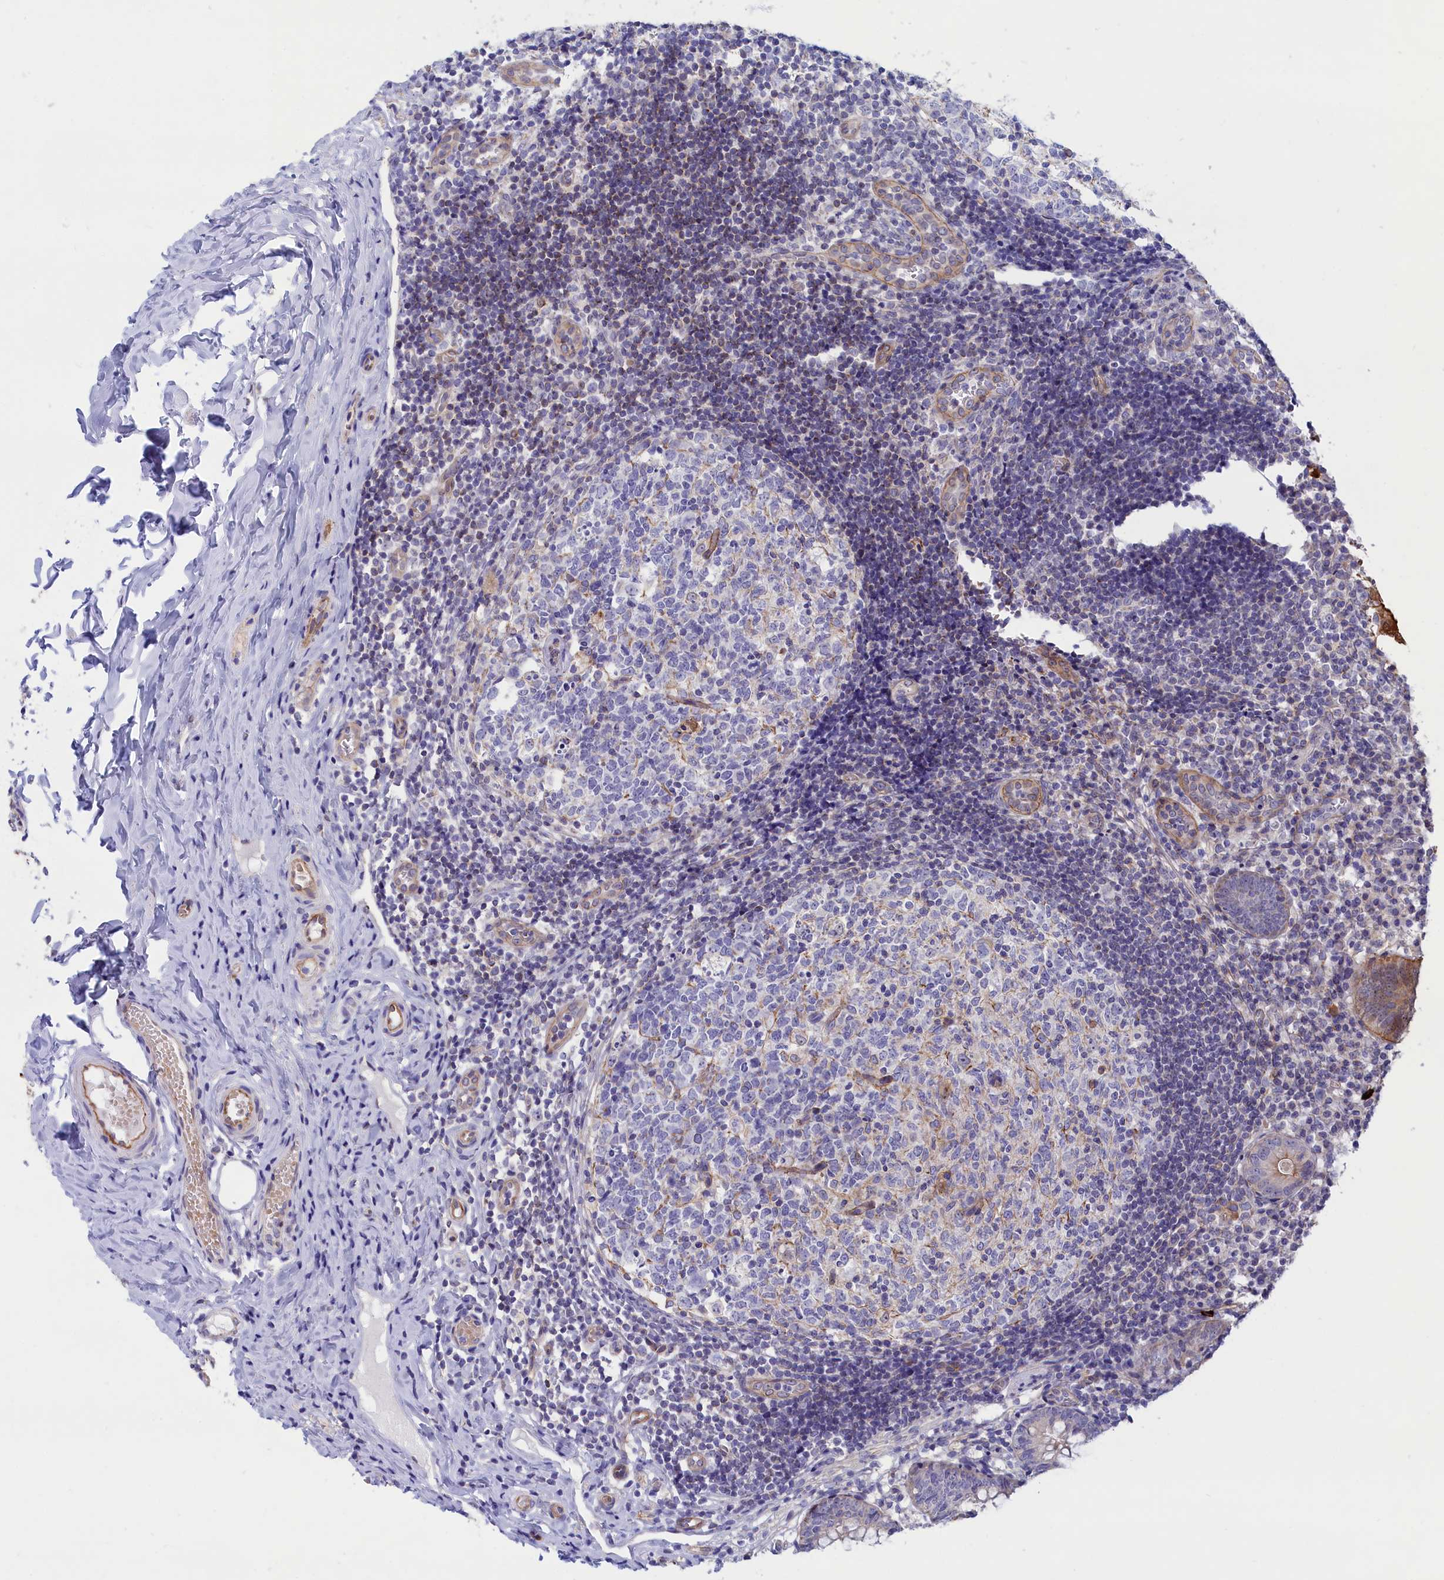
{"staining": {"intensity": "strong", "quantity": "<25%", "location": "cytoplasmic/membranous"}, "tissue": "appendix", "cell_type": "Glandular cells", "image_type": "normal", "snomed": [{"axis": "morphology", "description": "Normal tissue, NOS"}, {"axis": "topography", "description": "Appendix"}], "caption": "Appendix stained for a protein (brown) exhibits strong cytoplasmic/membranous positive positivity in approximately <25% of glandular cells.", "gene": "ABCC12", "patient": {"sex": "male", "age": 8}}